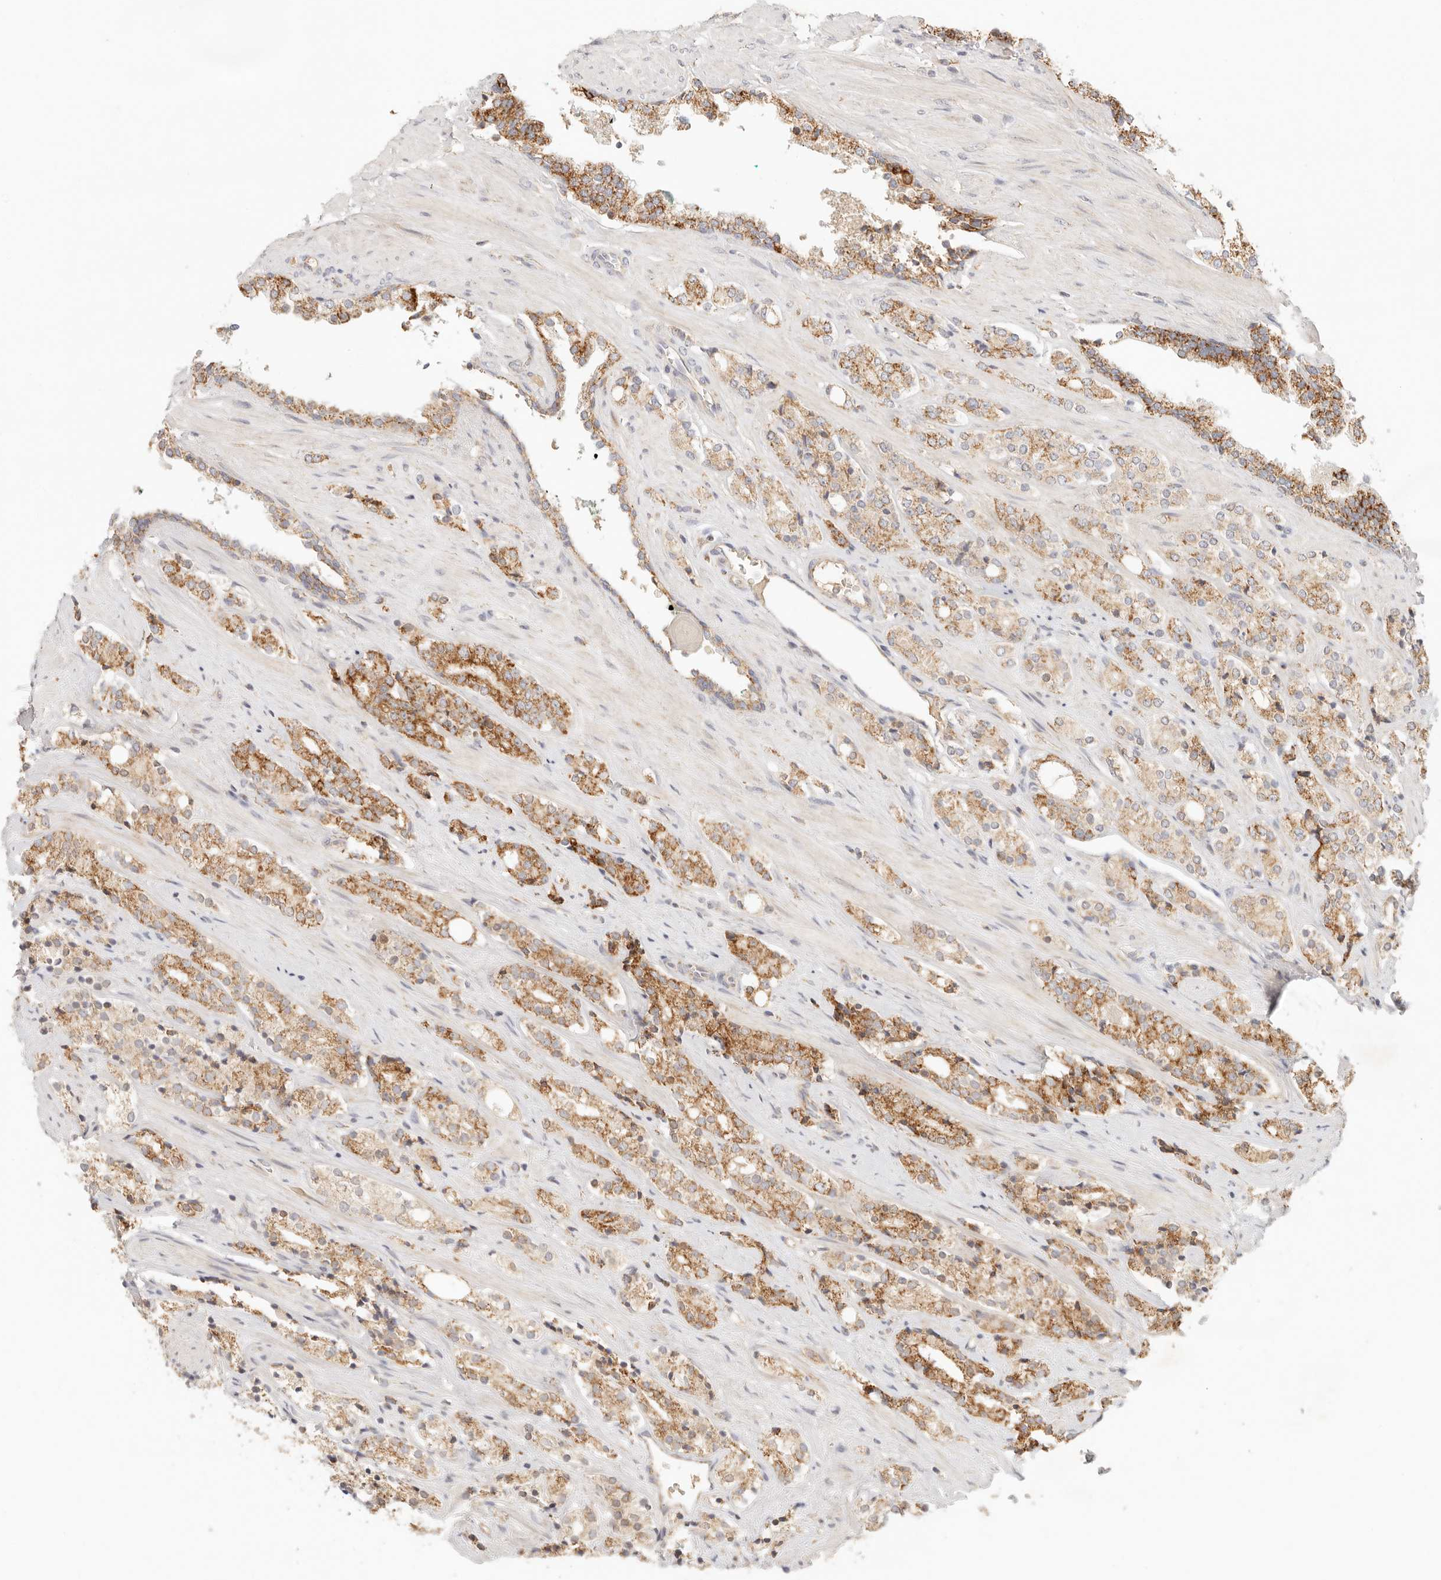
{"staining": {"intensity": "moderate", "quantity": ">75%", "location": "cytoplasmic/membranous"}, "tissue": "prostate cancer", "cell_type": "Tumor cells", "image_type": "cancer", "snomed": [{"axis": "morphology", "description": "Adenocarcinoma, High grade"}, {"axis": "topography", "description": "Prostate"}], "caption": "Immunohistochemical staining of human high-grade adenocarcinoma (prostate) demonstrates moderate cytoplasmic/membranous protein positivity in about >75% of tumor cells.", "gene": "COA6", "patient": {"sex": "male", "age": 71}}